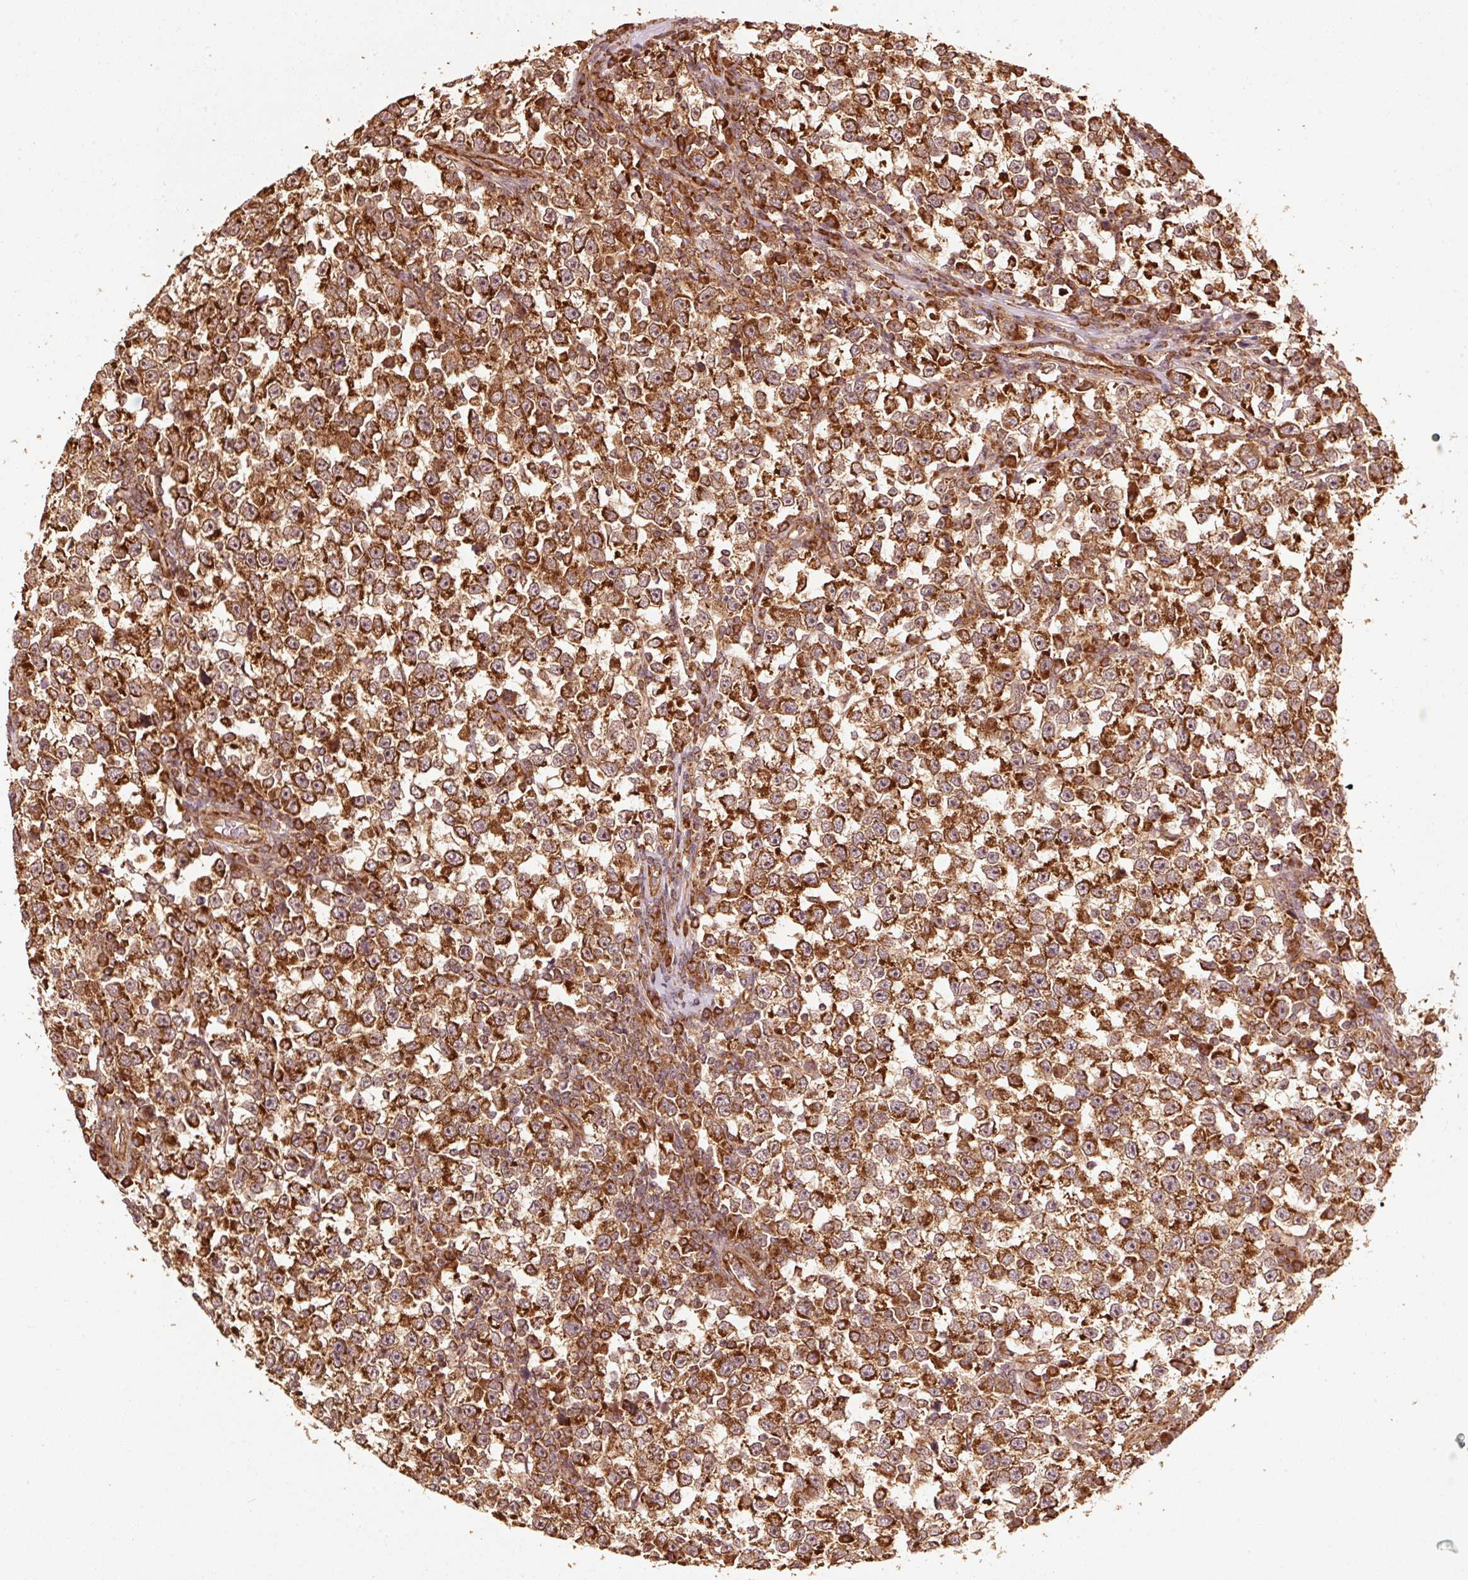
{"staining": {"intensity": "strong", "quantity": ">75%", "location": "cytoplasmic/membranous"}, "tissue": "testis cancer", "cell_type": "Tumor cells", "image_type": "cancer", "snomed": [{"axis": "morphology", "description": "Normal tissue, NOS"}, {"axis": "morphology", "description": "Seminoma, NOS"}, {"axis": "topography", "description": "Testis"}], "caption": "The image demonstrates a brown stain indicating the presence of a protein in the cytoplasmic/membranous of tumor cells in testis cancer.", "gene": "MRPL16", "patient": {"sex": "male", "age": 43}}